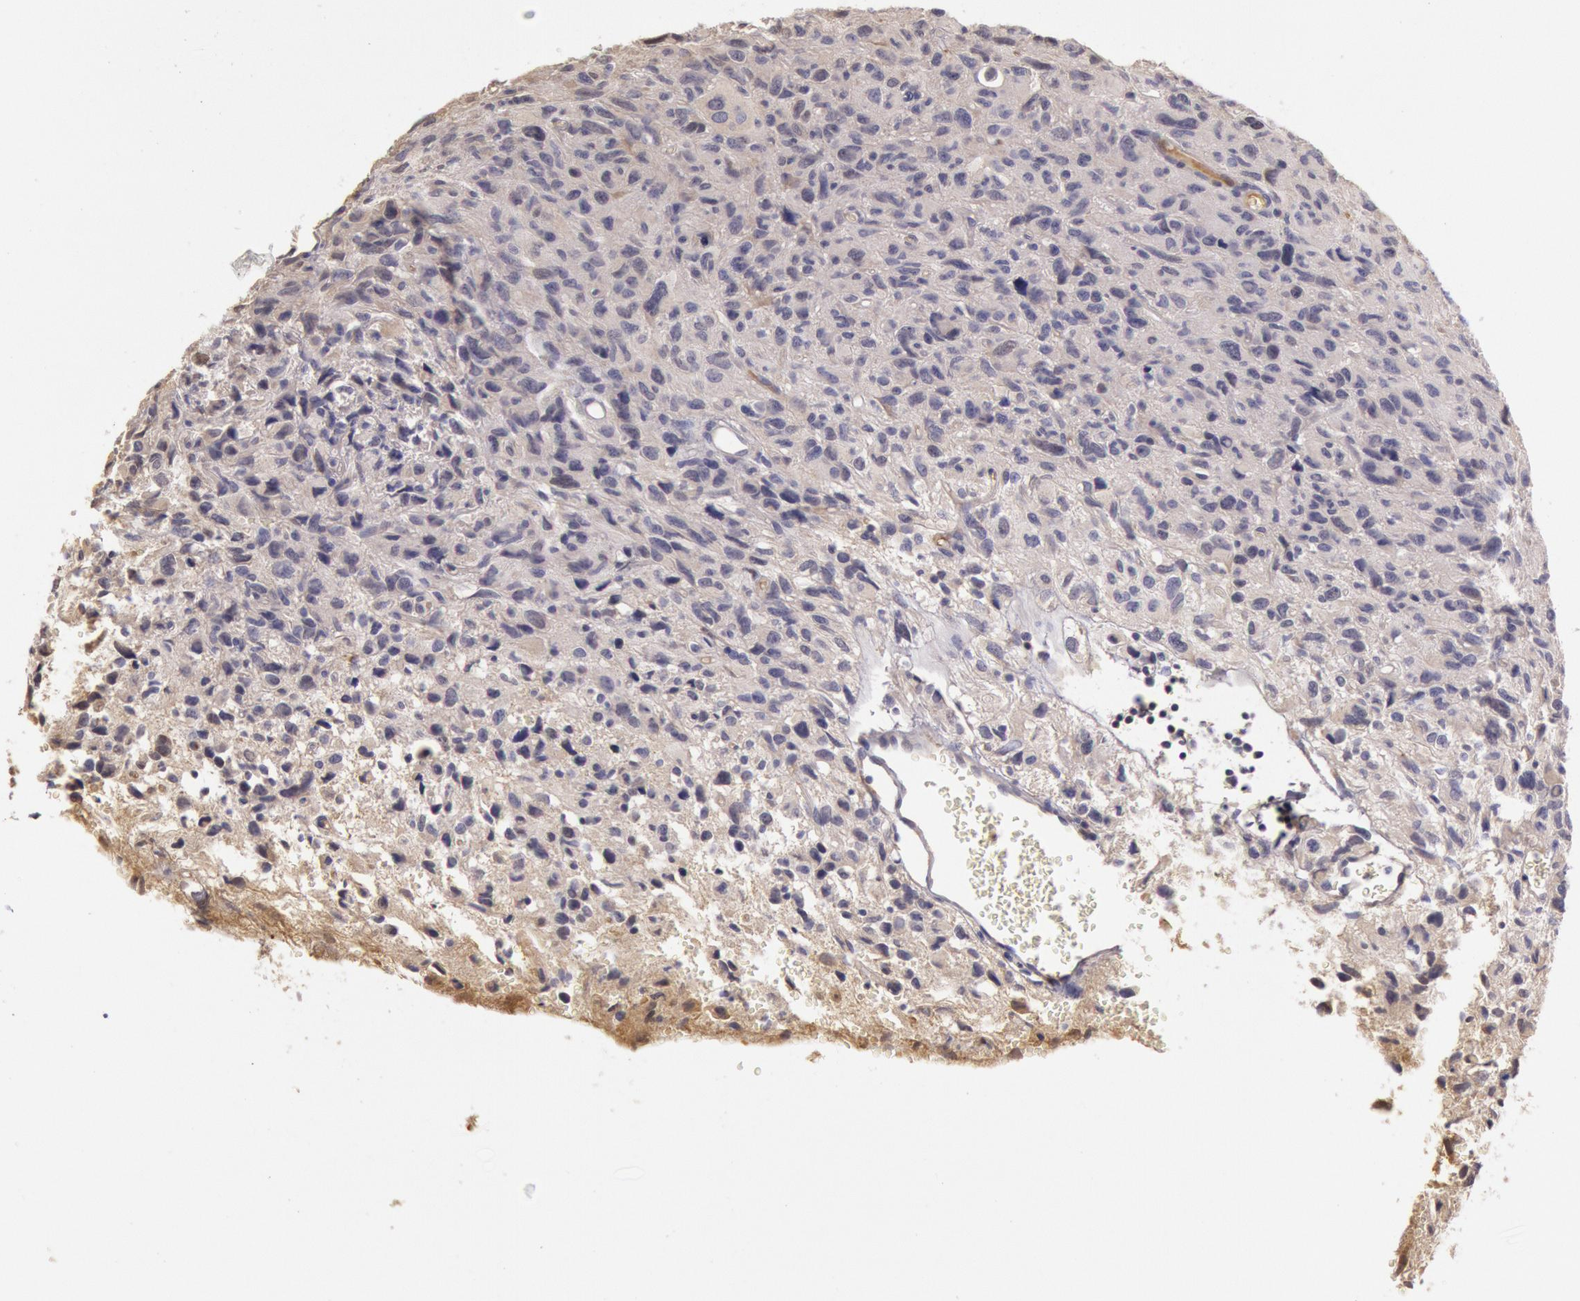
{"staining": {"intensity": "negative", "quantity": "none", "location": "none"}, "tissue": "glioma", "cell_type": "Tumor cells", "image_type": "cancer", "snomed": [{"axis": "morphology", "description": "Glioma, malignant, High grade"}, {"axis": "topography", "description": "Brain"}], "caption": "A high-resolution micrograph shows immunohistochemistry staining of high-grade glioma (malignant), which reveals no significant staining in tumor cells. (IHC, brightfield microscopy, high magnification).", "gene": "C1R", "patient": {"sex": "female", "age": 60}}